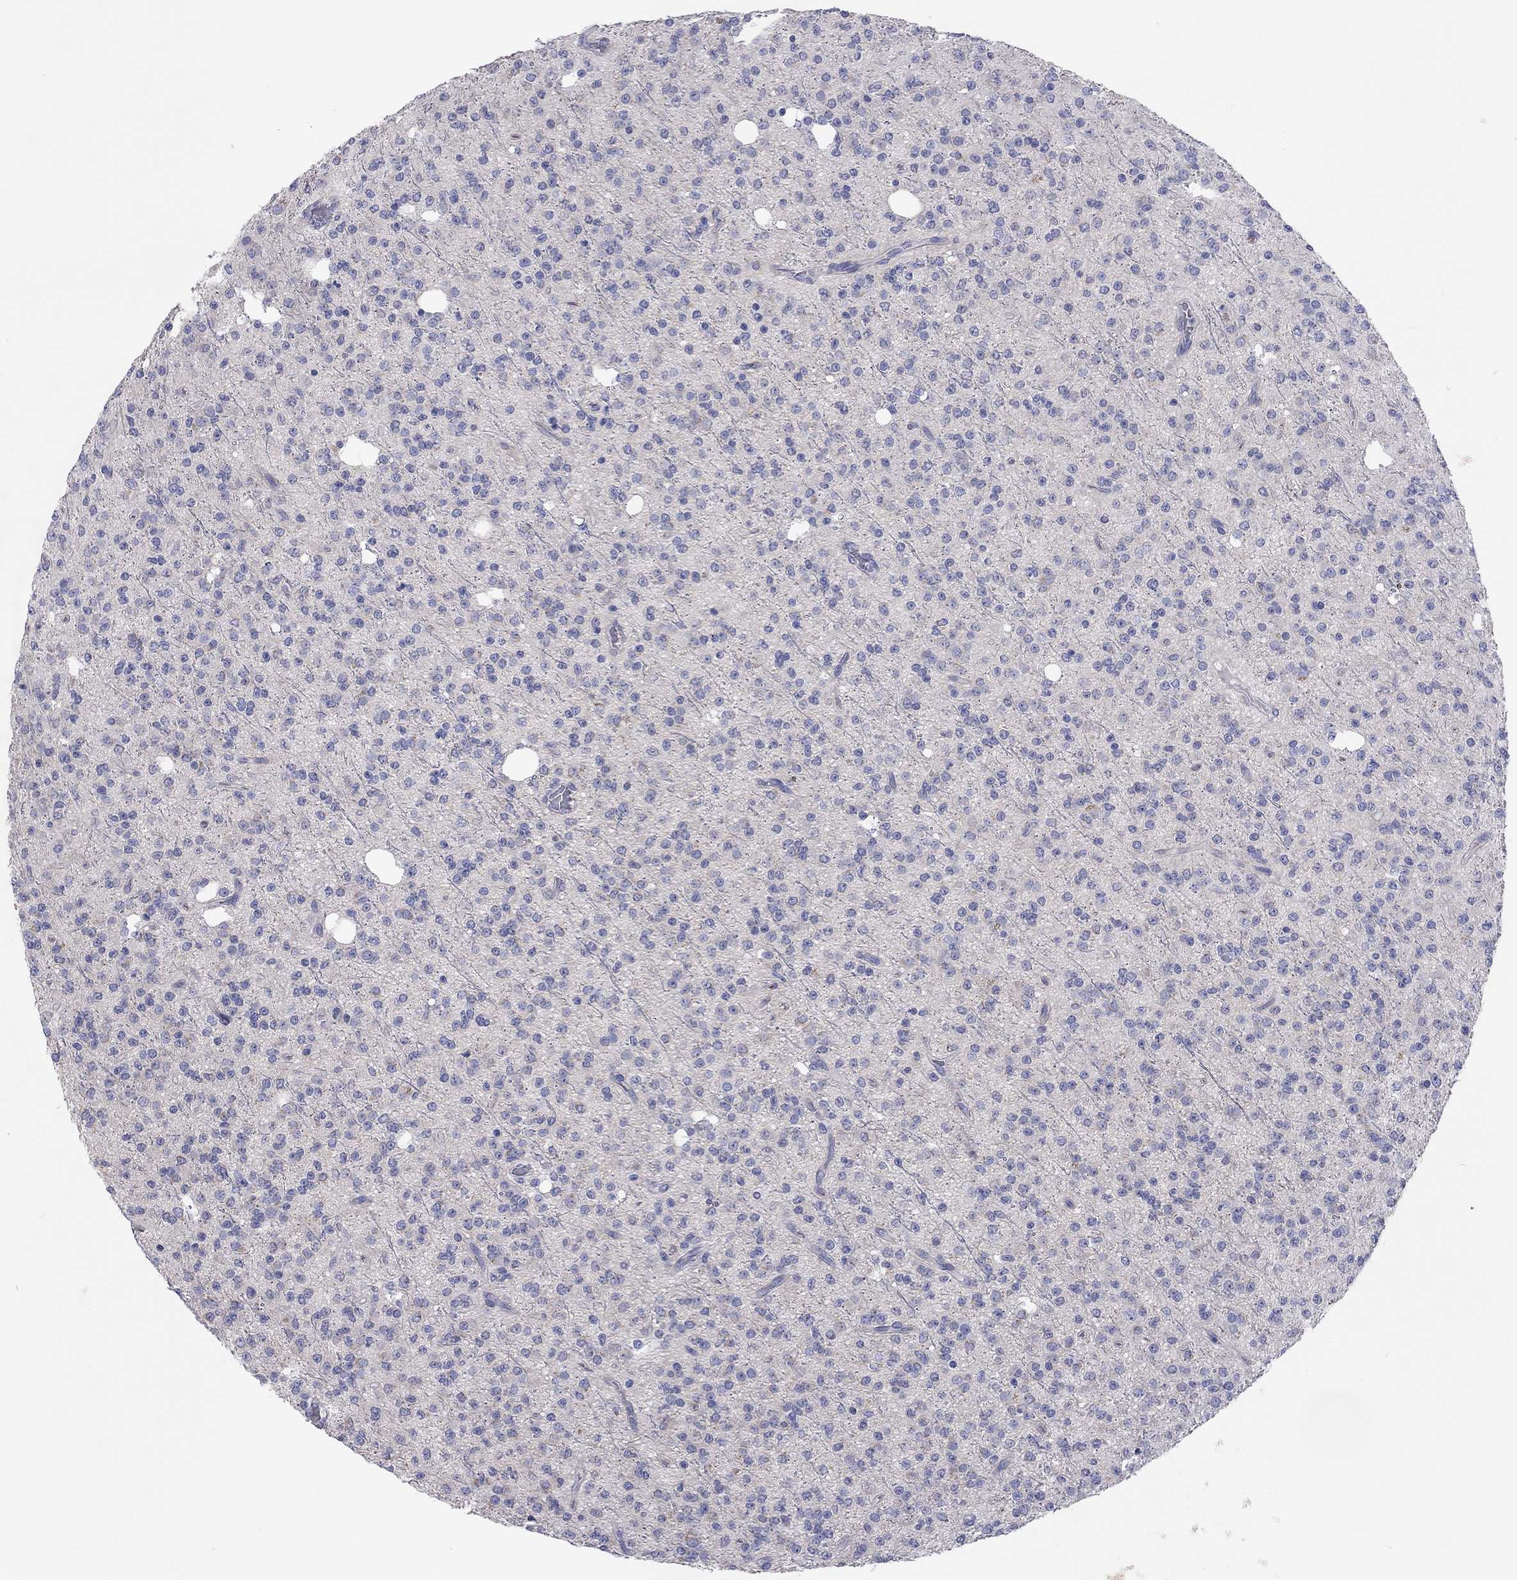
{"staining": {"intensity": "negative", "quantity": "none", "location": "none"}, "tissue": "glioma", "cell_type": "Tumor cells", "image_type": "cancer", "snomed": [{"axis": "morphology", "description": "Glioma, malignant, Low grade"}, {"axis": "topography", "description": "Brain"}], "caption": "Immunohistochemistry (IHC) micrograph of glioma stained for a protein (brown), which displays no positivity in tumor cells.", "gene": "ST7L", "patient": {"sex": "male", "age": 27}}